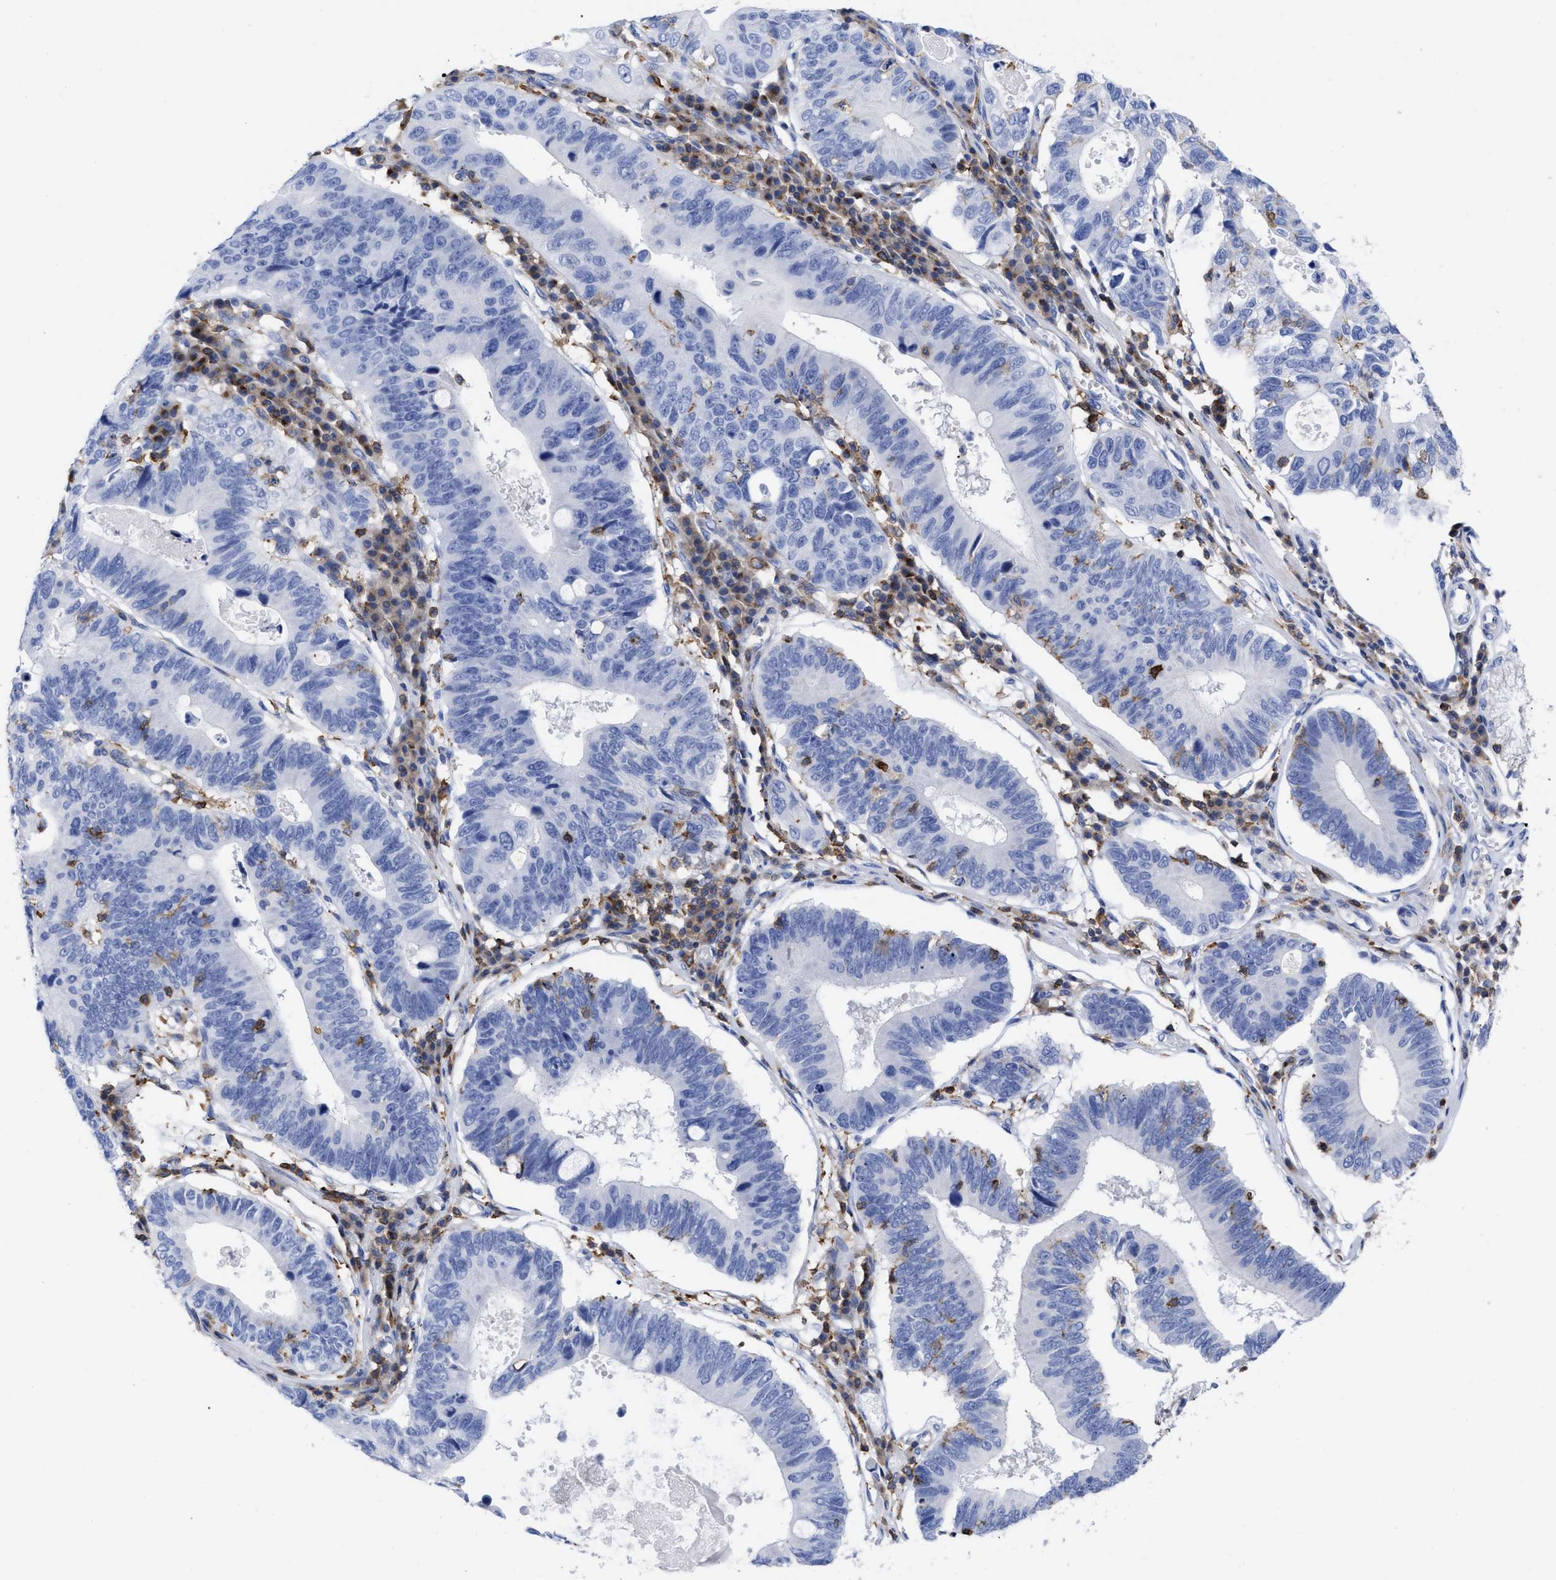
{"staining": {"intensity": "negative", "quantity": "none", "location": "none"}, "tissue": "stomach cancer", "cell_type": "Tumor cells", "image_type": "cancer", "snomed": [{"axis": "morphology", "description": "Adenocarcinoma, NOS"}, {"axis": "topography", "description": "Stomach"}], "caption": "The histopathology image shows no significant expression in tumor cells of stomach cancer (adenocarcinoma).", "gene": "HCLS1", "patient": {"sex": "male", "age": 59}}